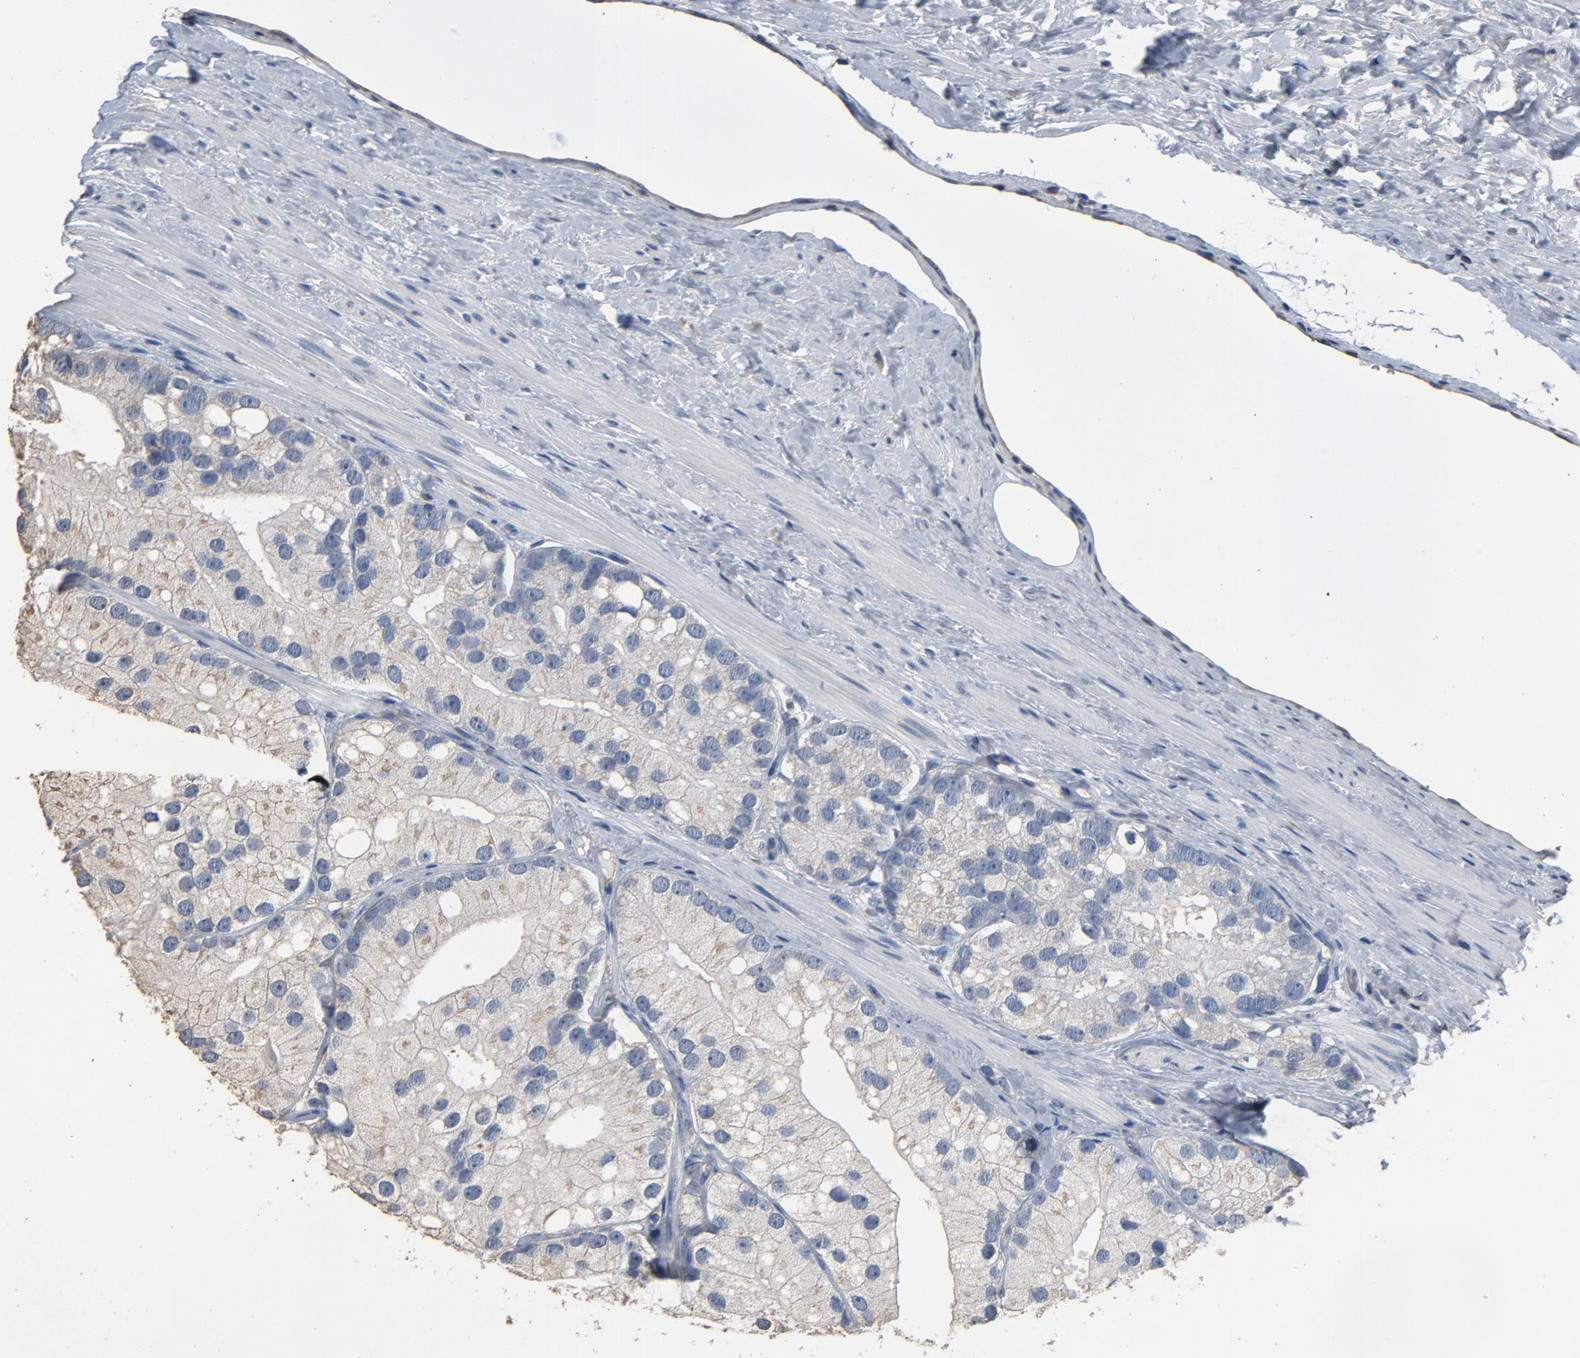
{"staining": {"intensity": "weak", "quantity": "<25%", "location": "cytoplasmic/membranous"}, "tissue": "prostate cancer", "cell_type": "Tumor cells", "image_type": "cancer", "snomed": [{"axis": "morphology", "description": "Adenocarcinoma, Low grade"}, {"axis": "topography", "description": "Prostate"}], "caption": "A histopathology image of human low-grade adenocarcinoma (prostate) is negative for staining in tumor cells. The staining is performed using DAB (3,3'-diaminobenzidine) brown chromogen with nuclei counter-stained in using hematoxylin.", "gene": "SOX6", "patient": {"sex": "male", "age": 69}}